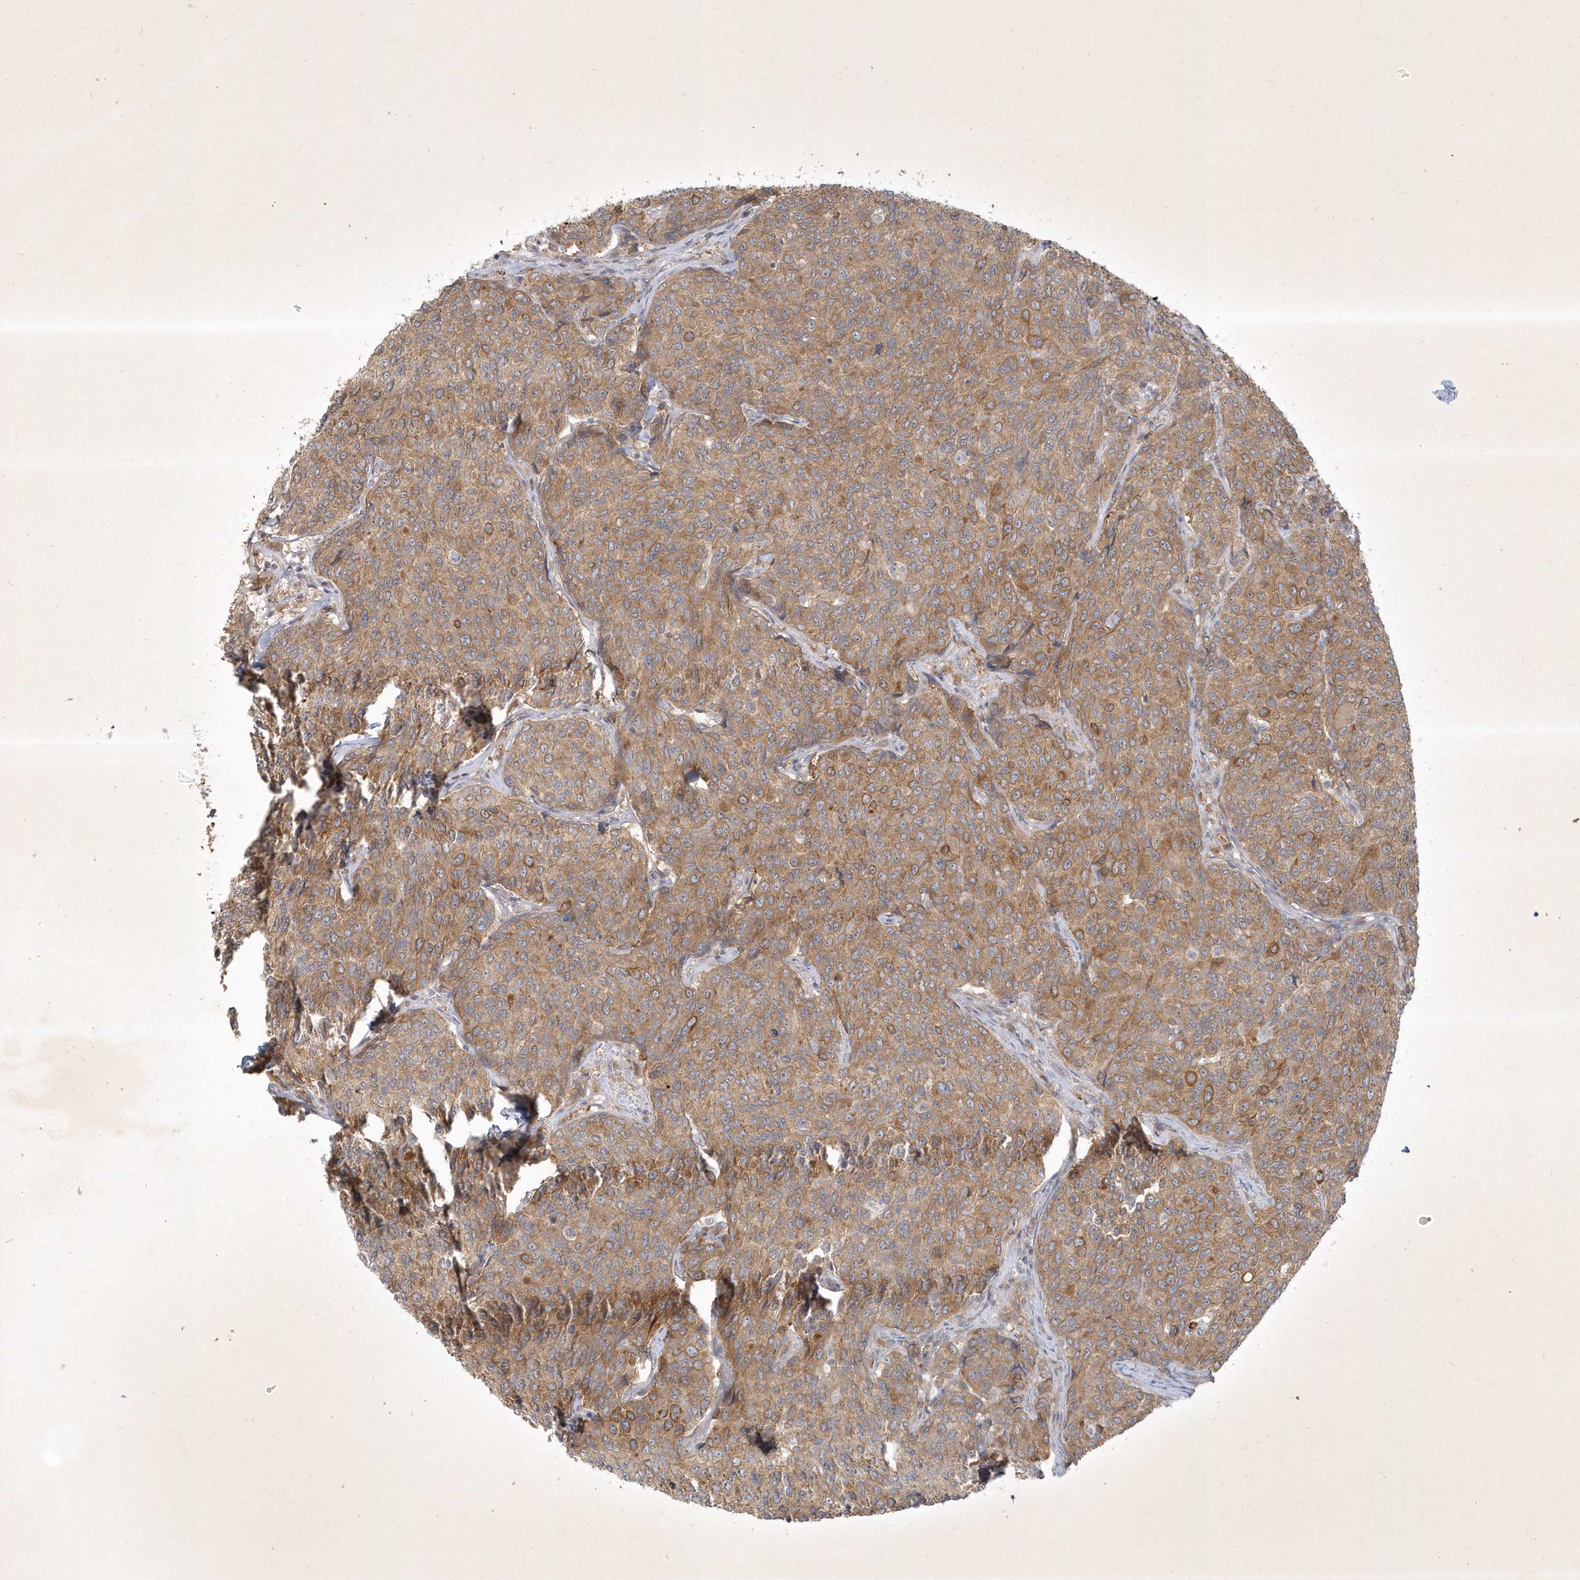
{"staining": {"intensity": "moderate", "quantity": ">75%", "location": "cytoplasmic/membranous"}, "tissue": "breast cancer", "cell_type": "Tumor cells", "image_type": "cancer", "snomed": [{"axis": "morphology", "description": "Duct carcinoma"}, {"axis": "topography", "description": "Breast"}], "caption": "A medium amount of moderate cytoplasmic/membranous staining is identified in about >75% of tumor cells in breast cancer tissue.", "gene": "BOD1", "patient": {"sex": "female", "age": 55}}